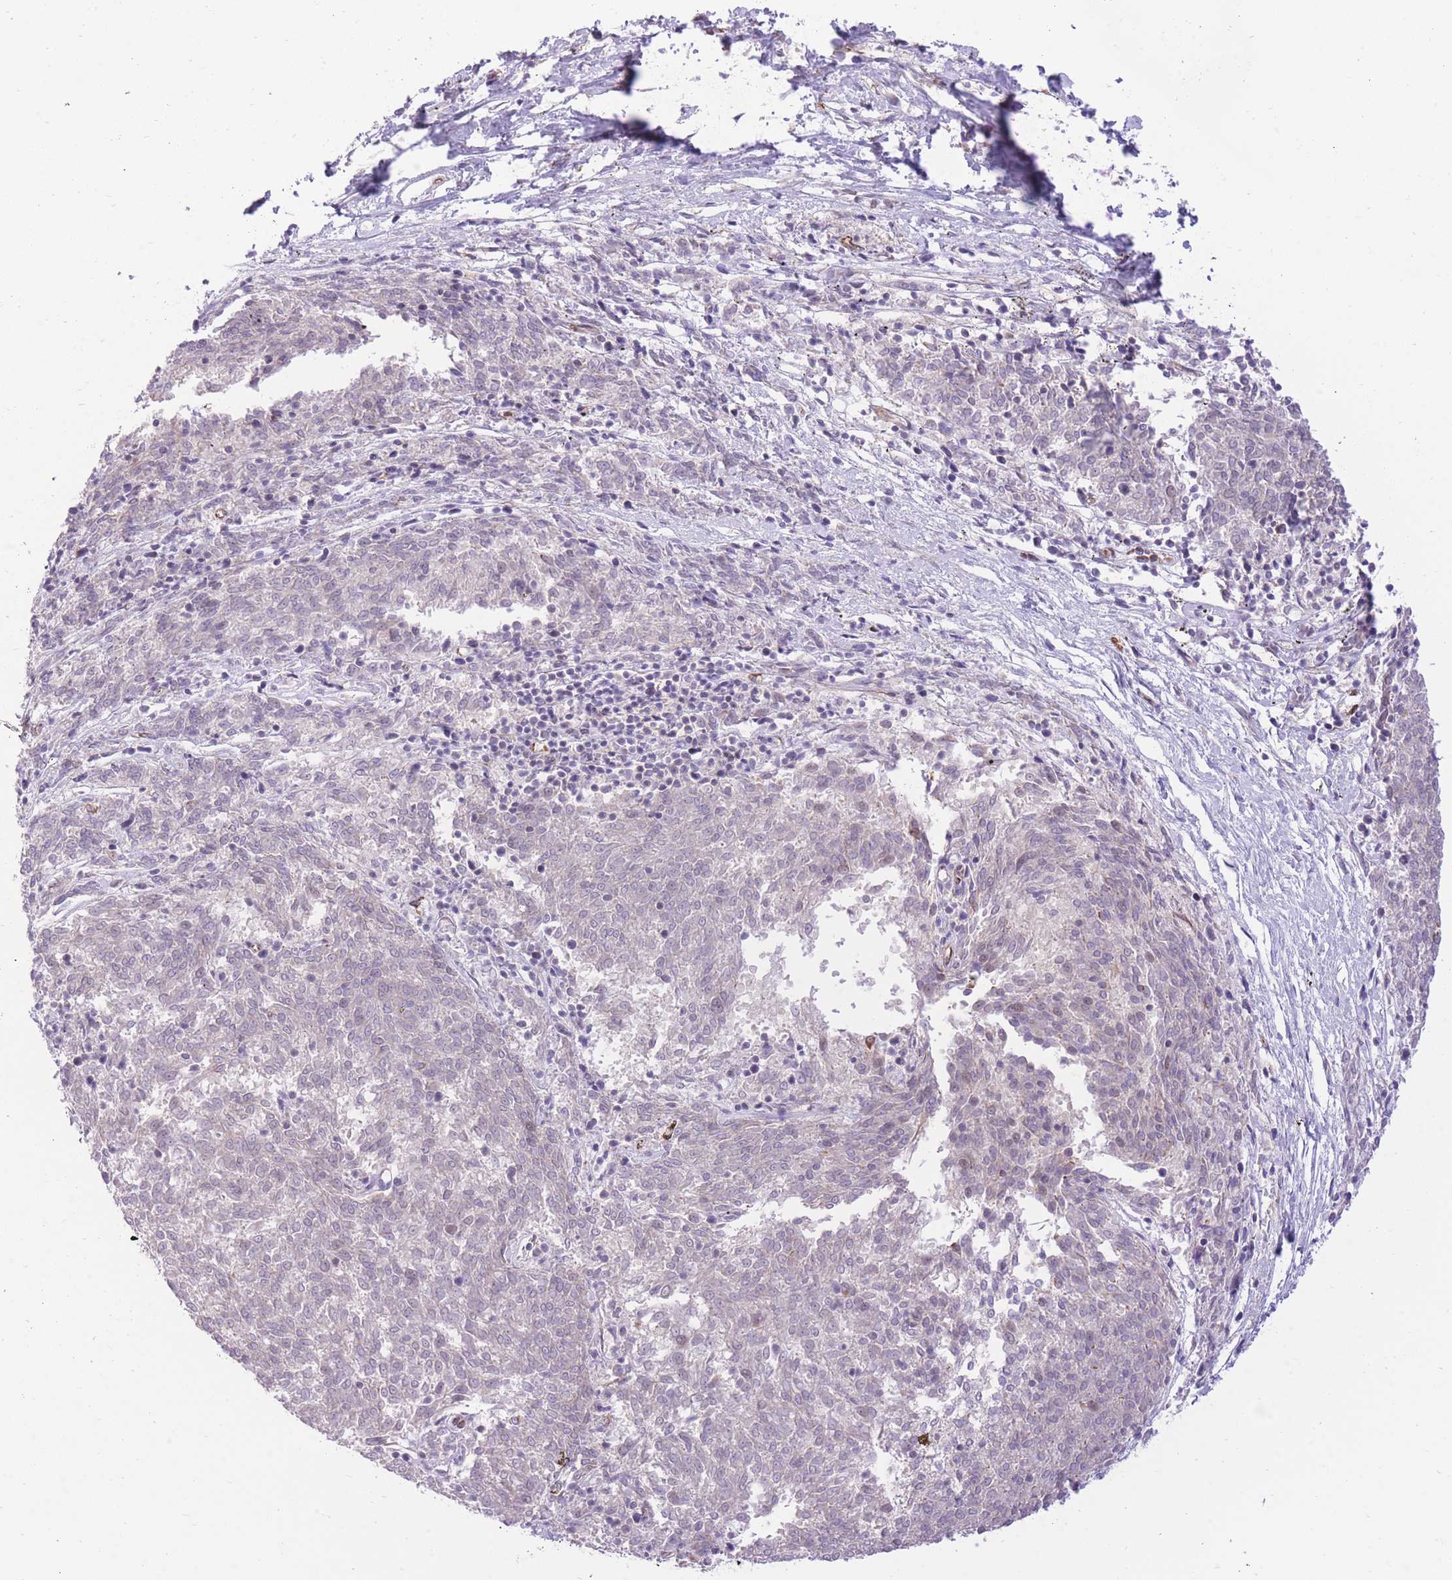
{"staining": {"intensity": "negative", "quantity": "none", "location": "none"}, "tissue": "melanoma", "cell_type": "Tumor cells", "image_type": "cancer", "snomed": [{"axis": "morphology", "description": "Malignant melanoma, NOS"}, {"axis": "topography", "description": "Skin"}], "caption": "Melanoma was stained to show a protein in brown. There is no significant positivity in tumor cells. (Brightfield microscopy of DAB (3,3'-diaminobenzidine) IHC at high magnification).", "gene": "ELL", "patient": {"sex": "female", "age": 72}}